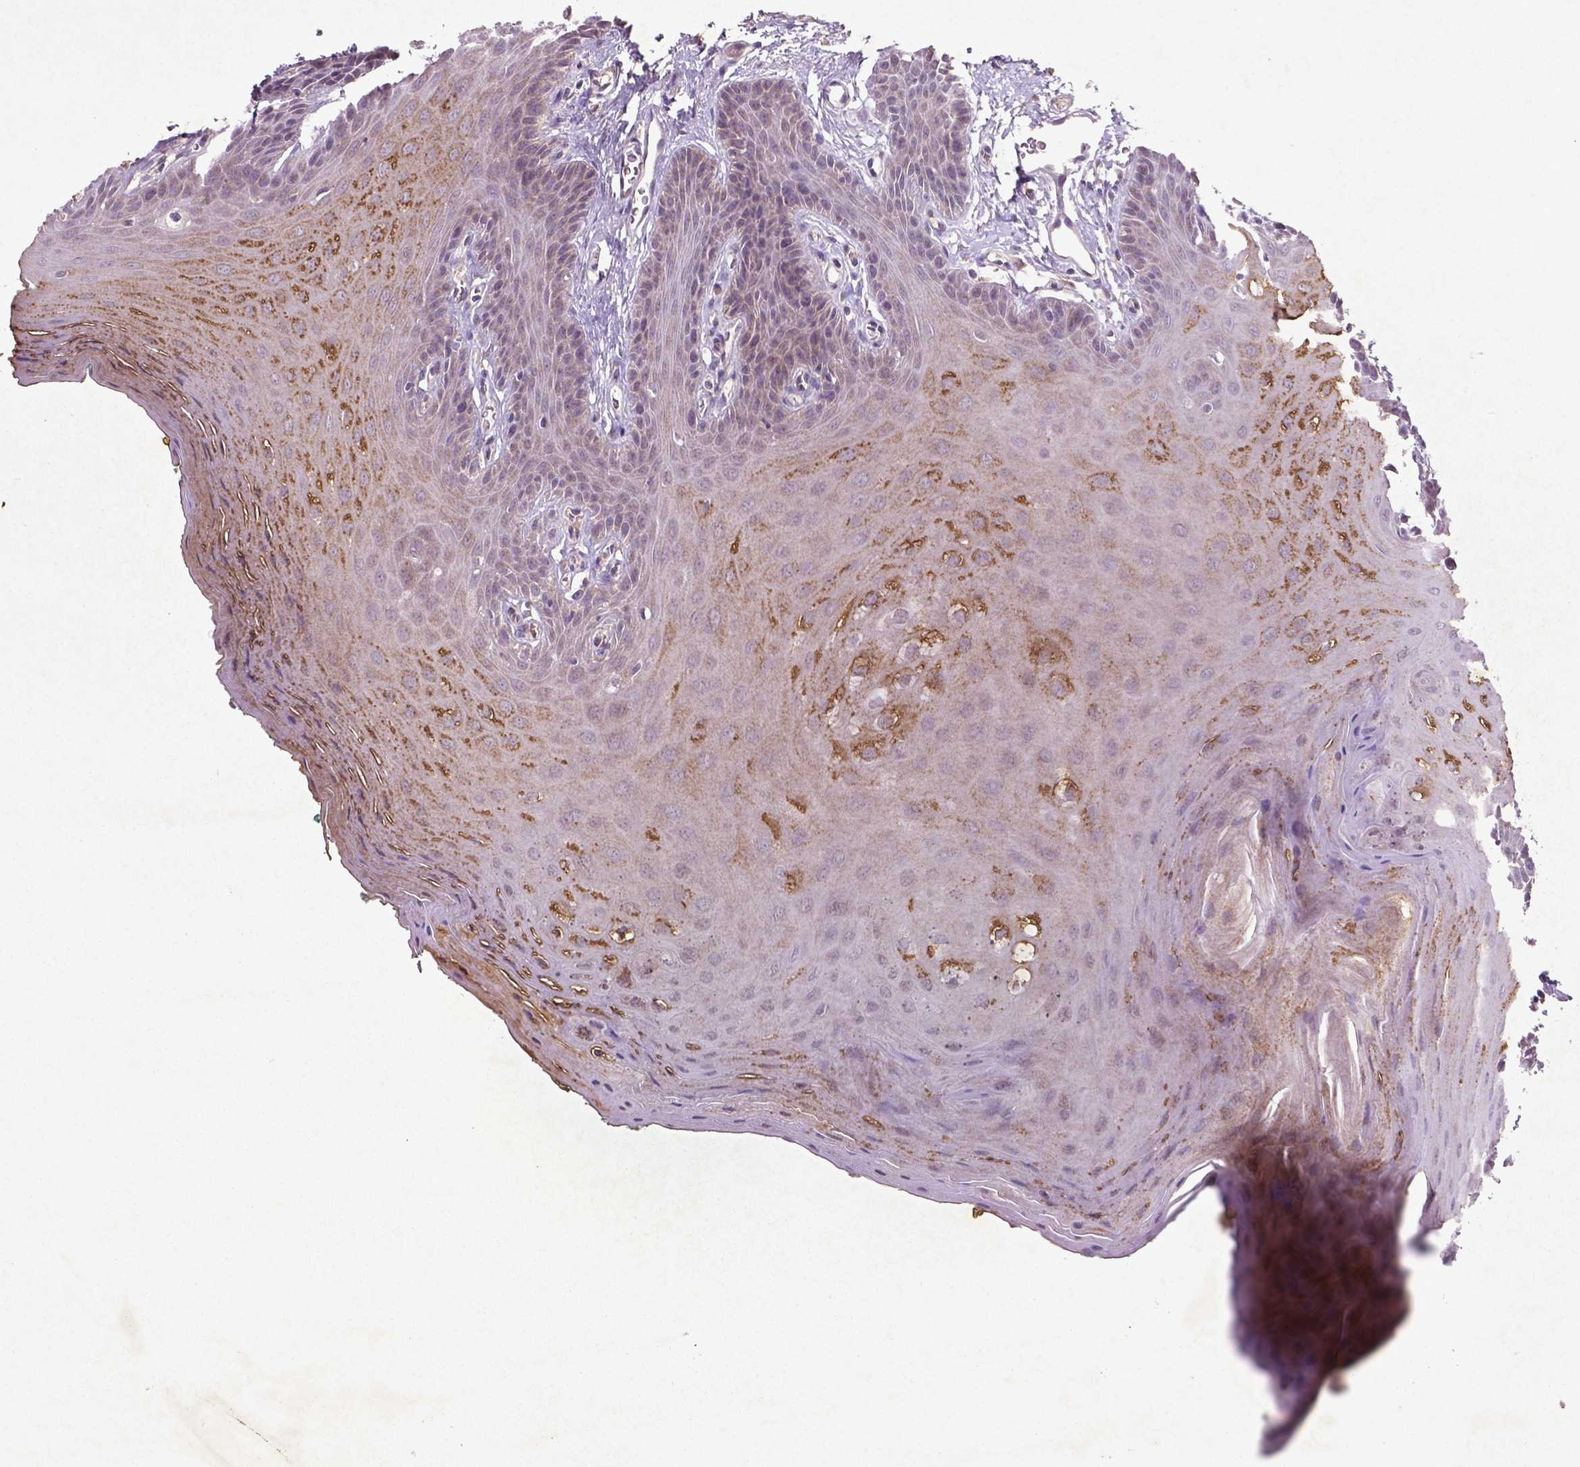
{"staining": {"intensity": "moderate", "quantity": "25%-75%", "location": "cytoplasmic/membranous"}, "tissue": "oral mucosa", "cell_type": "Squamous epithelial cells", "image_type": "normal", "snomed": [{"axis": "morphology", "description": "Normal tissue, NOS"}, {"axis": "morphology", "description": "Squamous cell carcinoma, NOS"}, {"axis": "topography", "description": "Oral tissue"}, {"axis": "topography", "description": "Head-Neck"}], "caption": "A histopathology image of oral mucosa stained for a protein demonstrates moderate cytoplasmic/membranous brown staining in squamous epithelial cells.", "gene": "MTOR", "patient": {"sex": "female", "age": 50}}